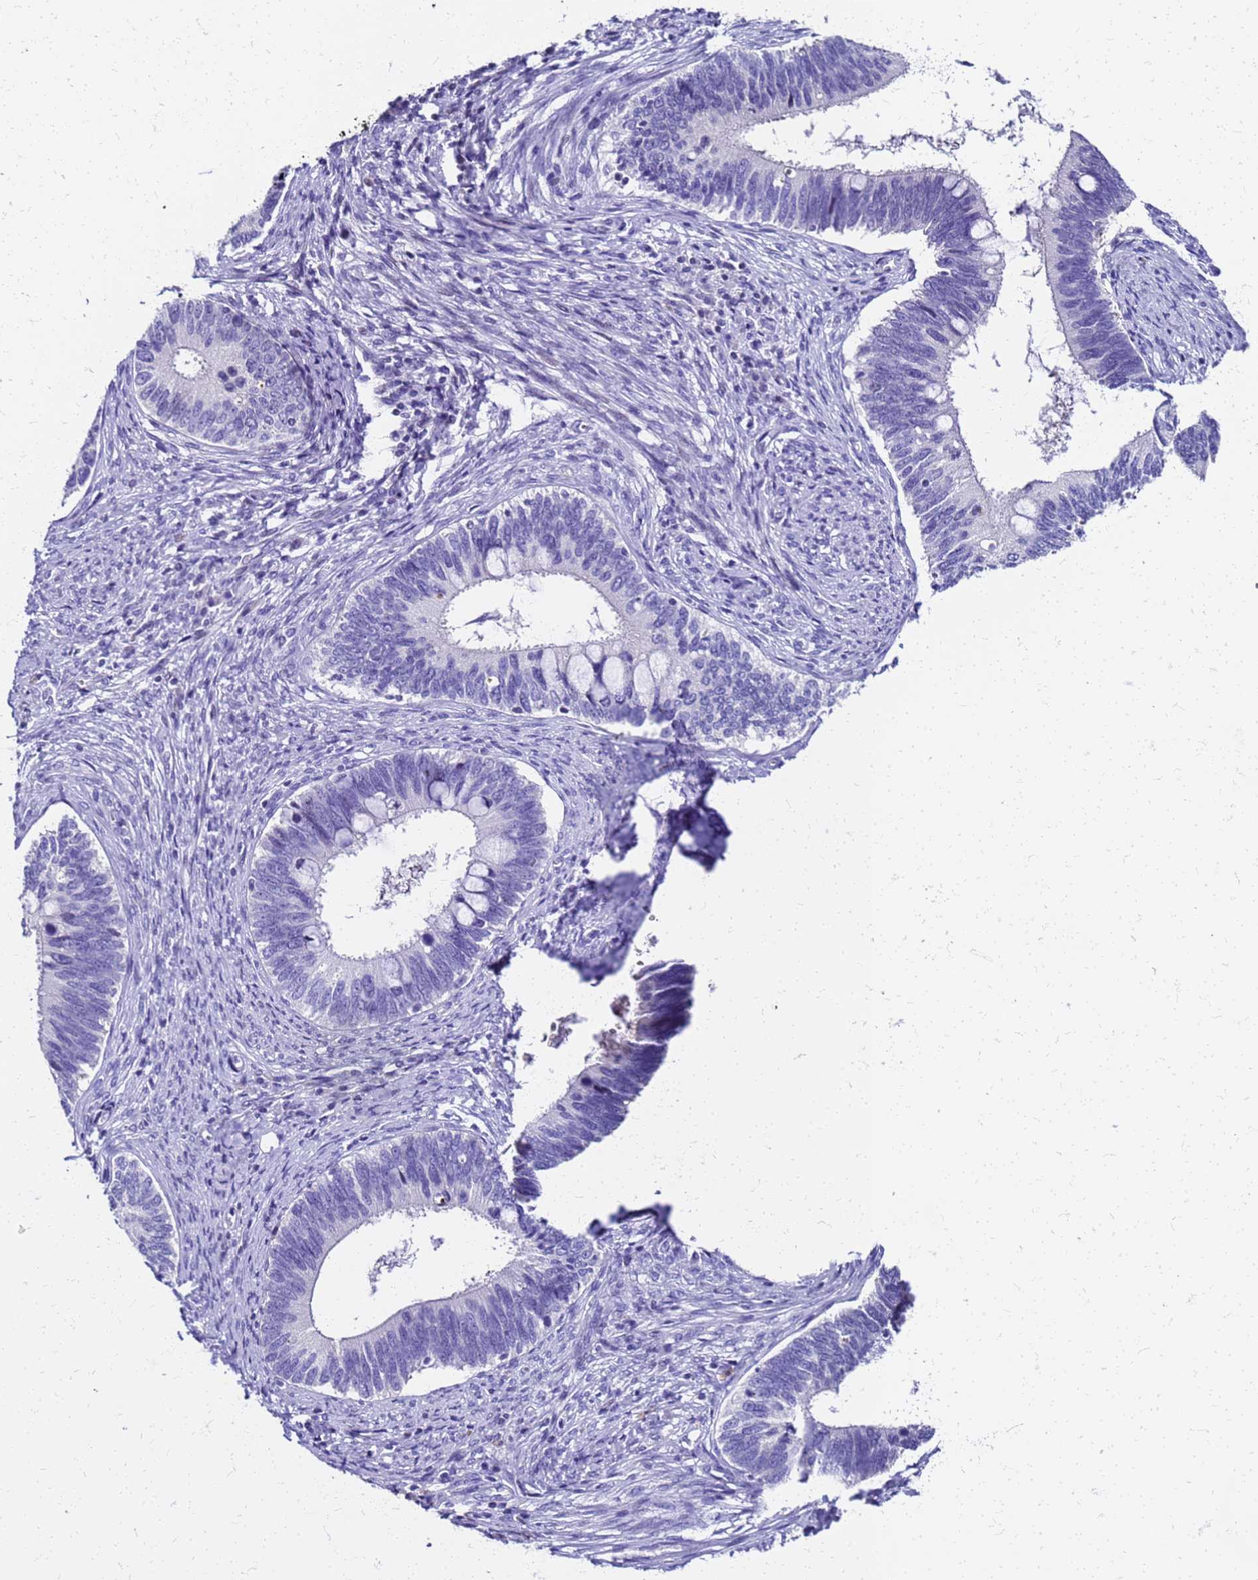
{"staining": {"intensity": "negative", "quantity": "none", "location": "none"}, "tissue": "cervical cancer", "cell_type": "Tumor cells", "image_type": "cancer", "snomed": [{"axis": "morphology", "description": "Adenocarcinoma, NOS"}, {"axis": "topography", "description": "Cervix"}], "caption": "This is an IHC histopathology image of cervical adenocarcinoma. There is no expression in tumor cells.", "gene": "SMIM21", "patient": {"sex": "female", "age": 42}}